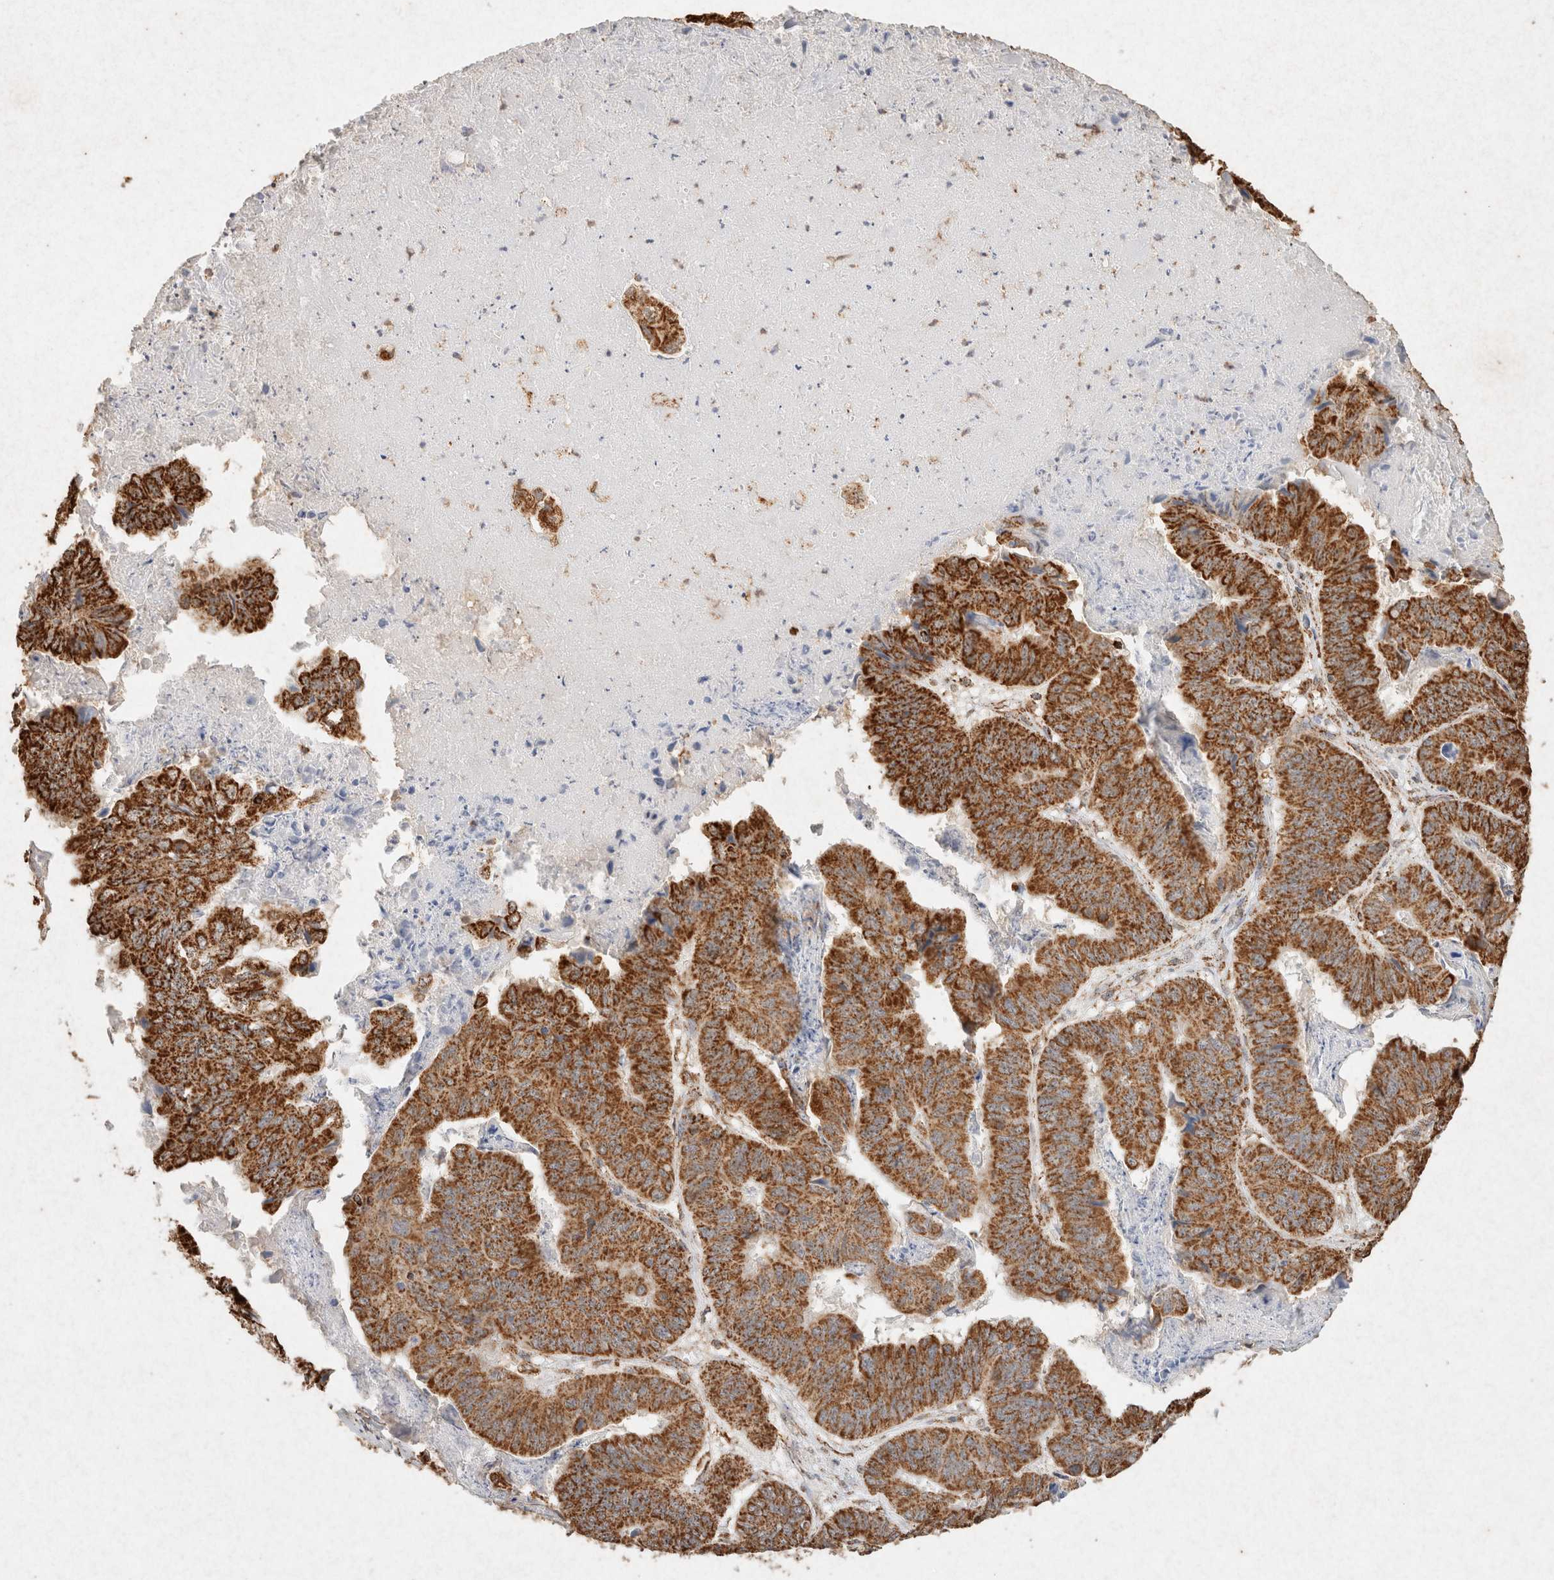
{"staining": {"intensity": "strong", "quantity": ">75%", "location": "cytoplasmic/membranous"}, "tissue": "stomach cancer", "cell_type": "Tumor cells", "image_type": "cancer", "snomed": [{"axis": "morphology", "description": "Adenocarcinoma, NOS"}, {"axis": "topography", "description": "Stomach, lower"}], "caption": "A high-resolution histopathology image shows immunohistochemistry staining of adenocarcinoma (stomach), which displays strong cytoplasmic/membranous positivity in about >75% of tumor cells. Nuclei are stained in blue.", "gene": "SDC2", "patient": {"sex": "male", "age": 77}}